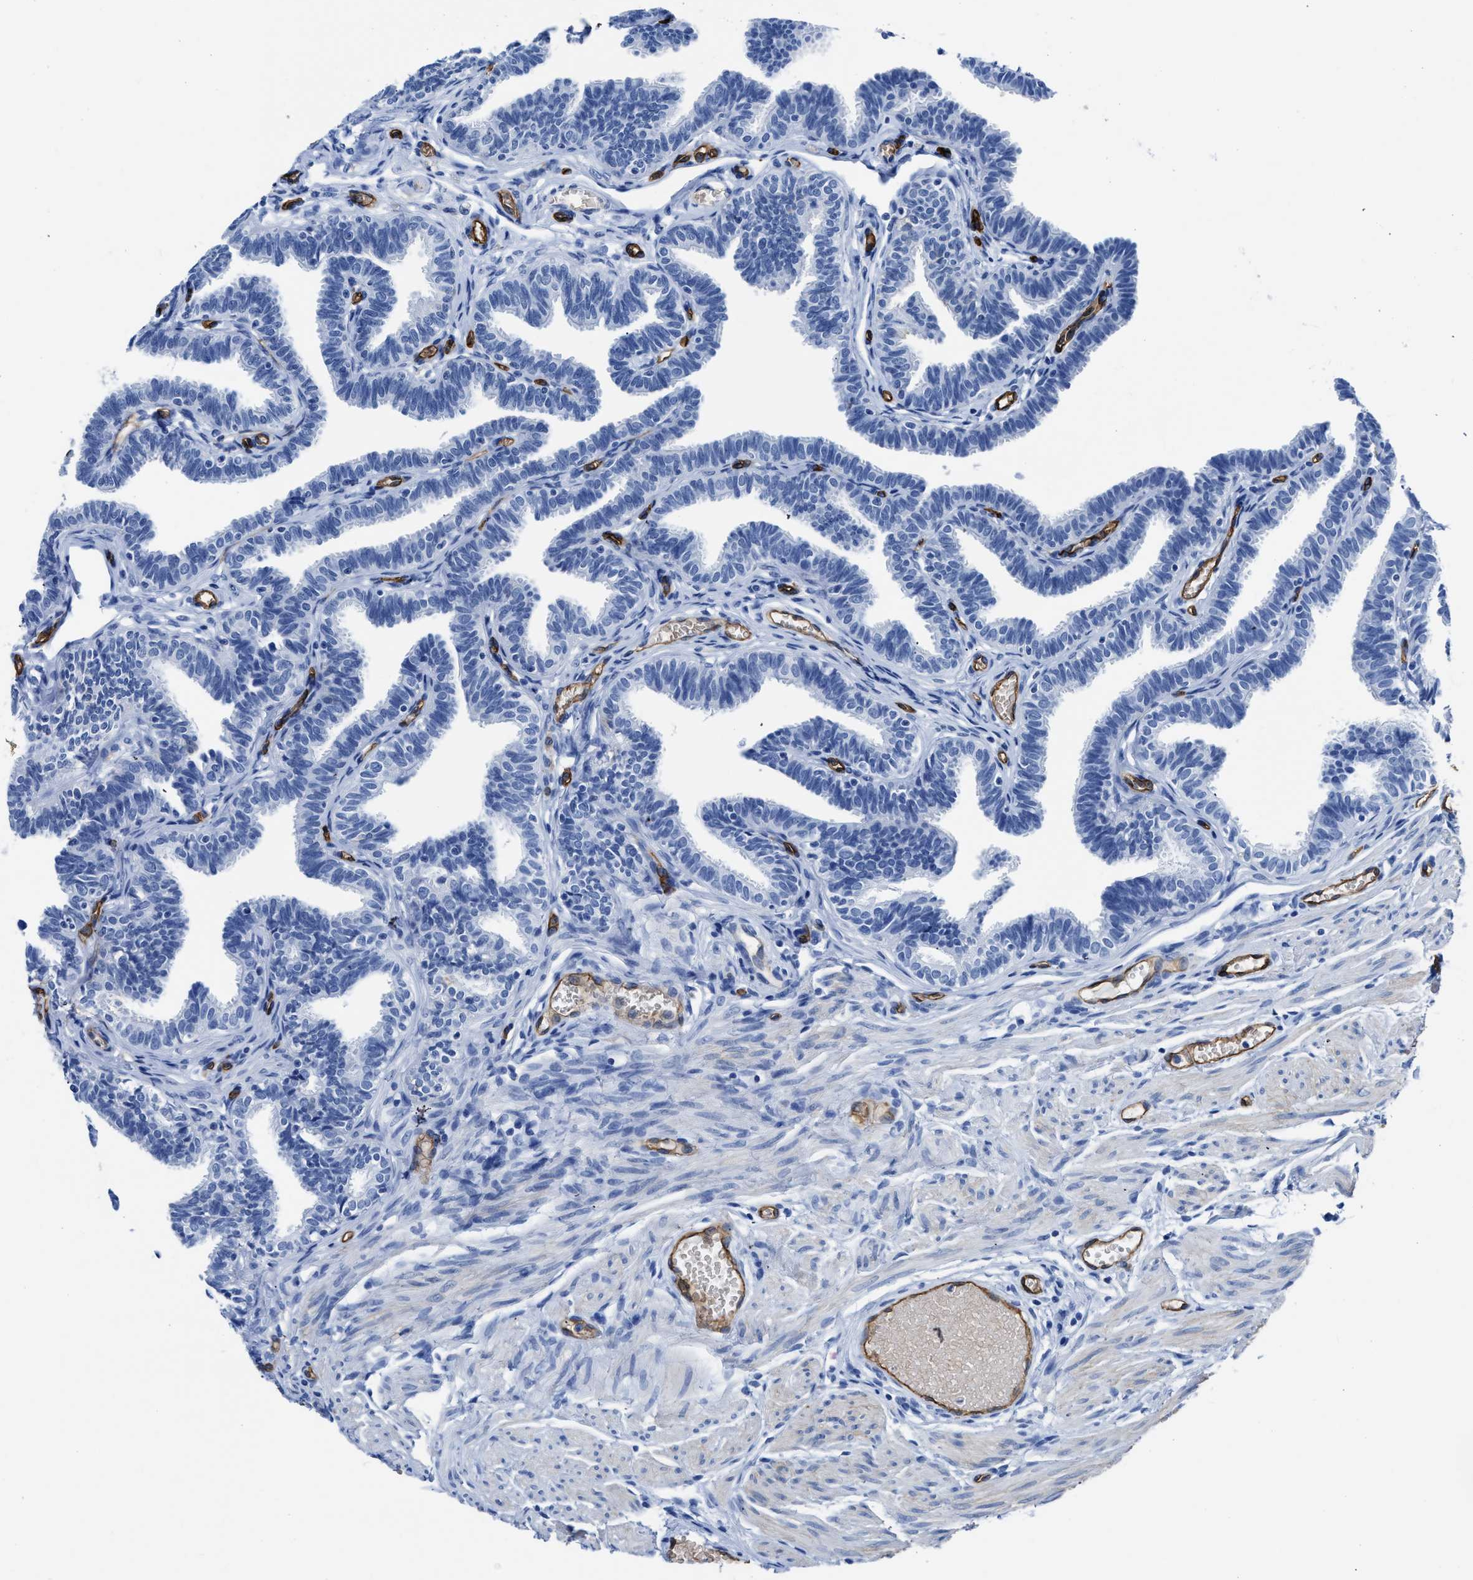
{"staining": {"intensity": "negative", "quantity": "none", "location": "none"}, "tissue": "fallopian tube", "cell_type": "Glandular cells", "image_type": "normal", "snomed": [{"axis": "morphology", "description": "Normal tissue, NOS"}, {"axis": "topography", "description": "Fallopian tube"}, {"axis": "topography", "description": "Ovary"}], "caption": "This is a micrograph of immunohistochemistry (IHC) staining of normal fallopian tube, which shows no staining in glandular cells. (DAB (3,3'-diaminobenzidine) immunohistochemistry, high magnification).", "gene": "AQP1", "patient": {"sex": "female", "age": 23}}